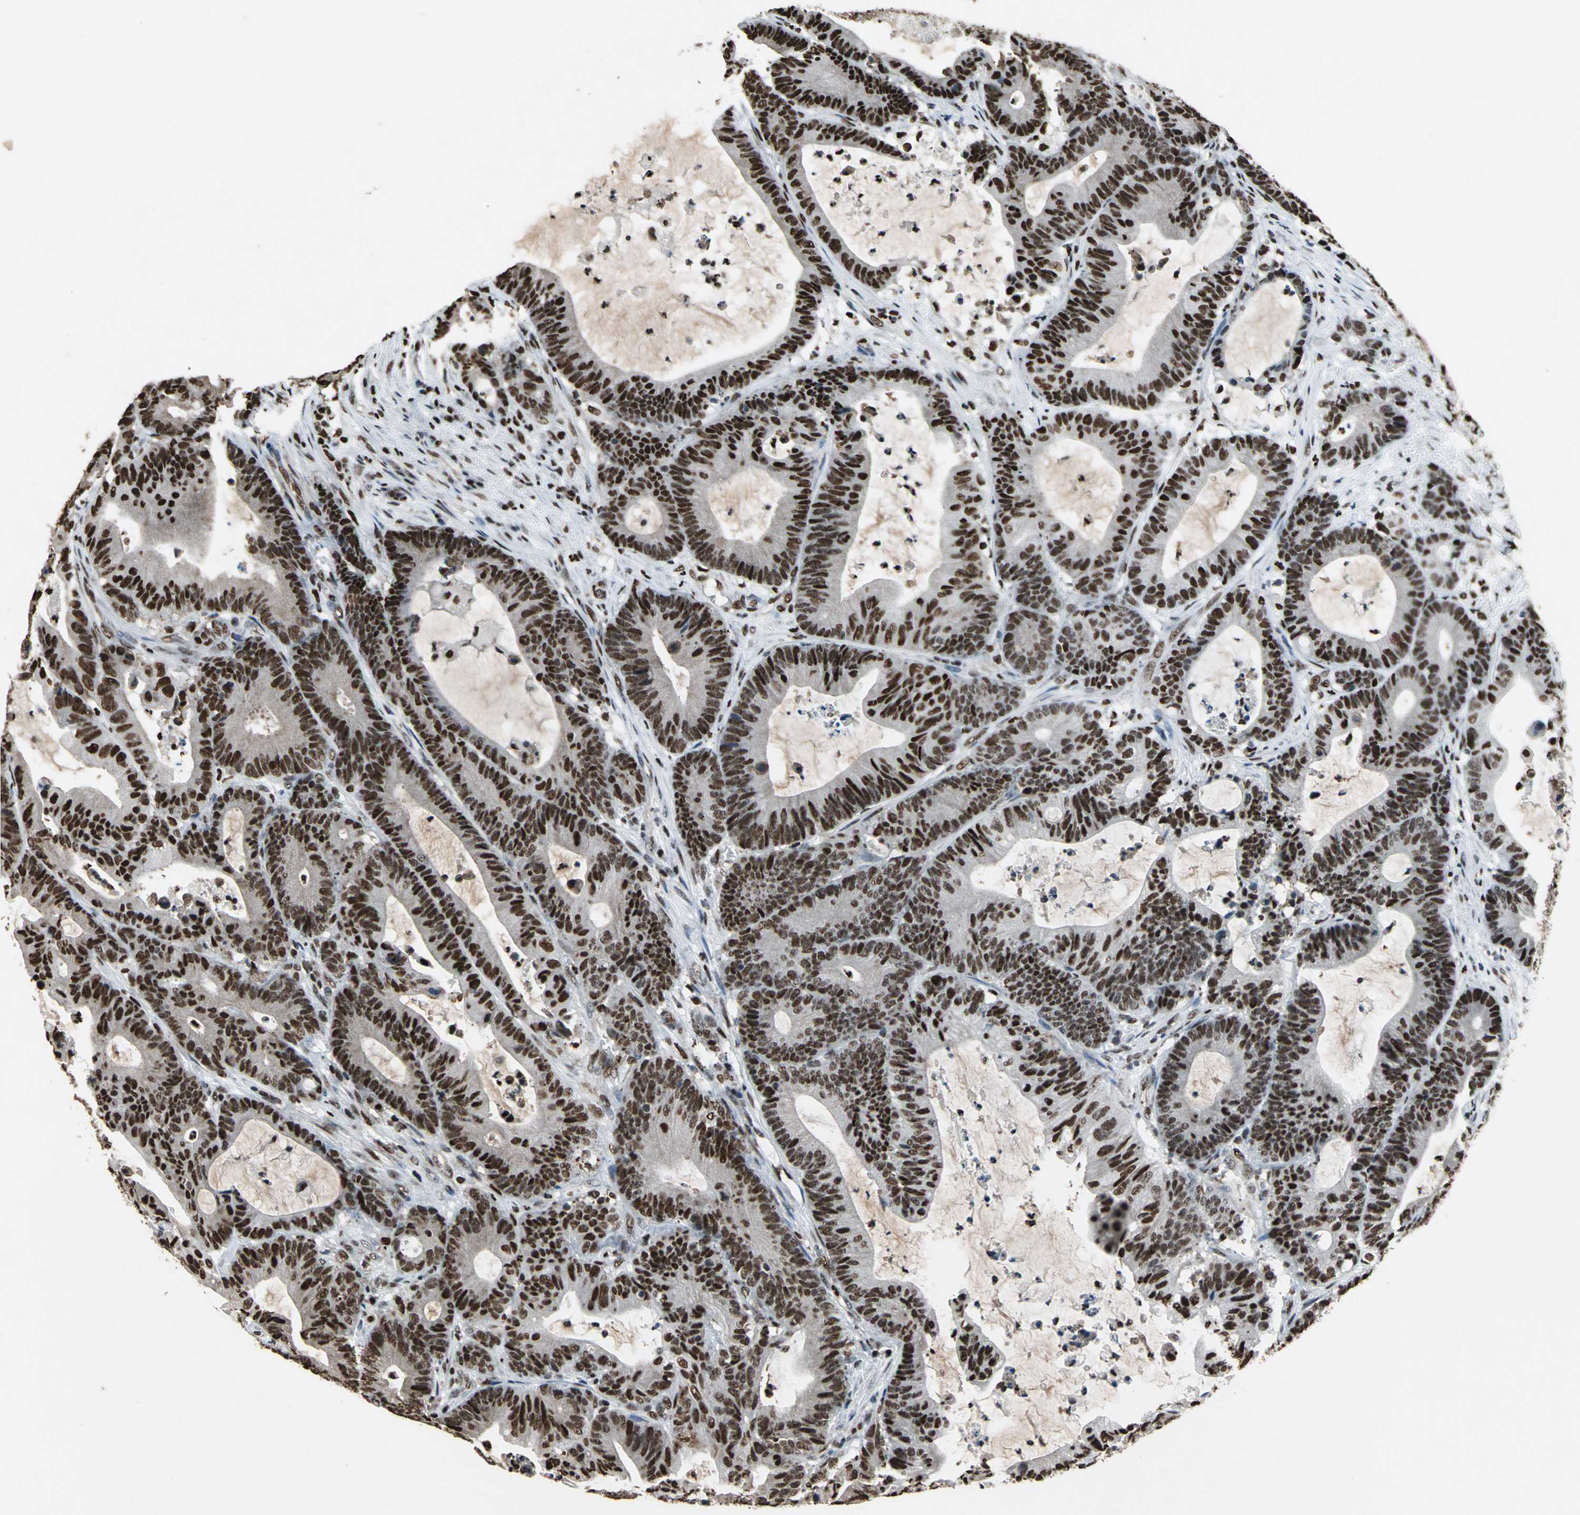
{"staining": {"intensity": "strong", "quantity": ">75%", "location": "nuclear"}, "tissue": "colorectal cancer", "cell_type": "Tumor cells", "image_type": "cancer", "snomed": [{"axis": "morphology", "description": "Adenocarcinoma, NOS"}, {"axis": "topography", "description": "Colon"}], "caption": "The micrograph reveals a brown stain indicating the presence of a protein in the nuclear of tumor cells in adenocarcinoma (colorectal).", "gene": "ANP32A", "patient": {"sex": "female", "age": 84}}